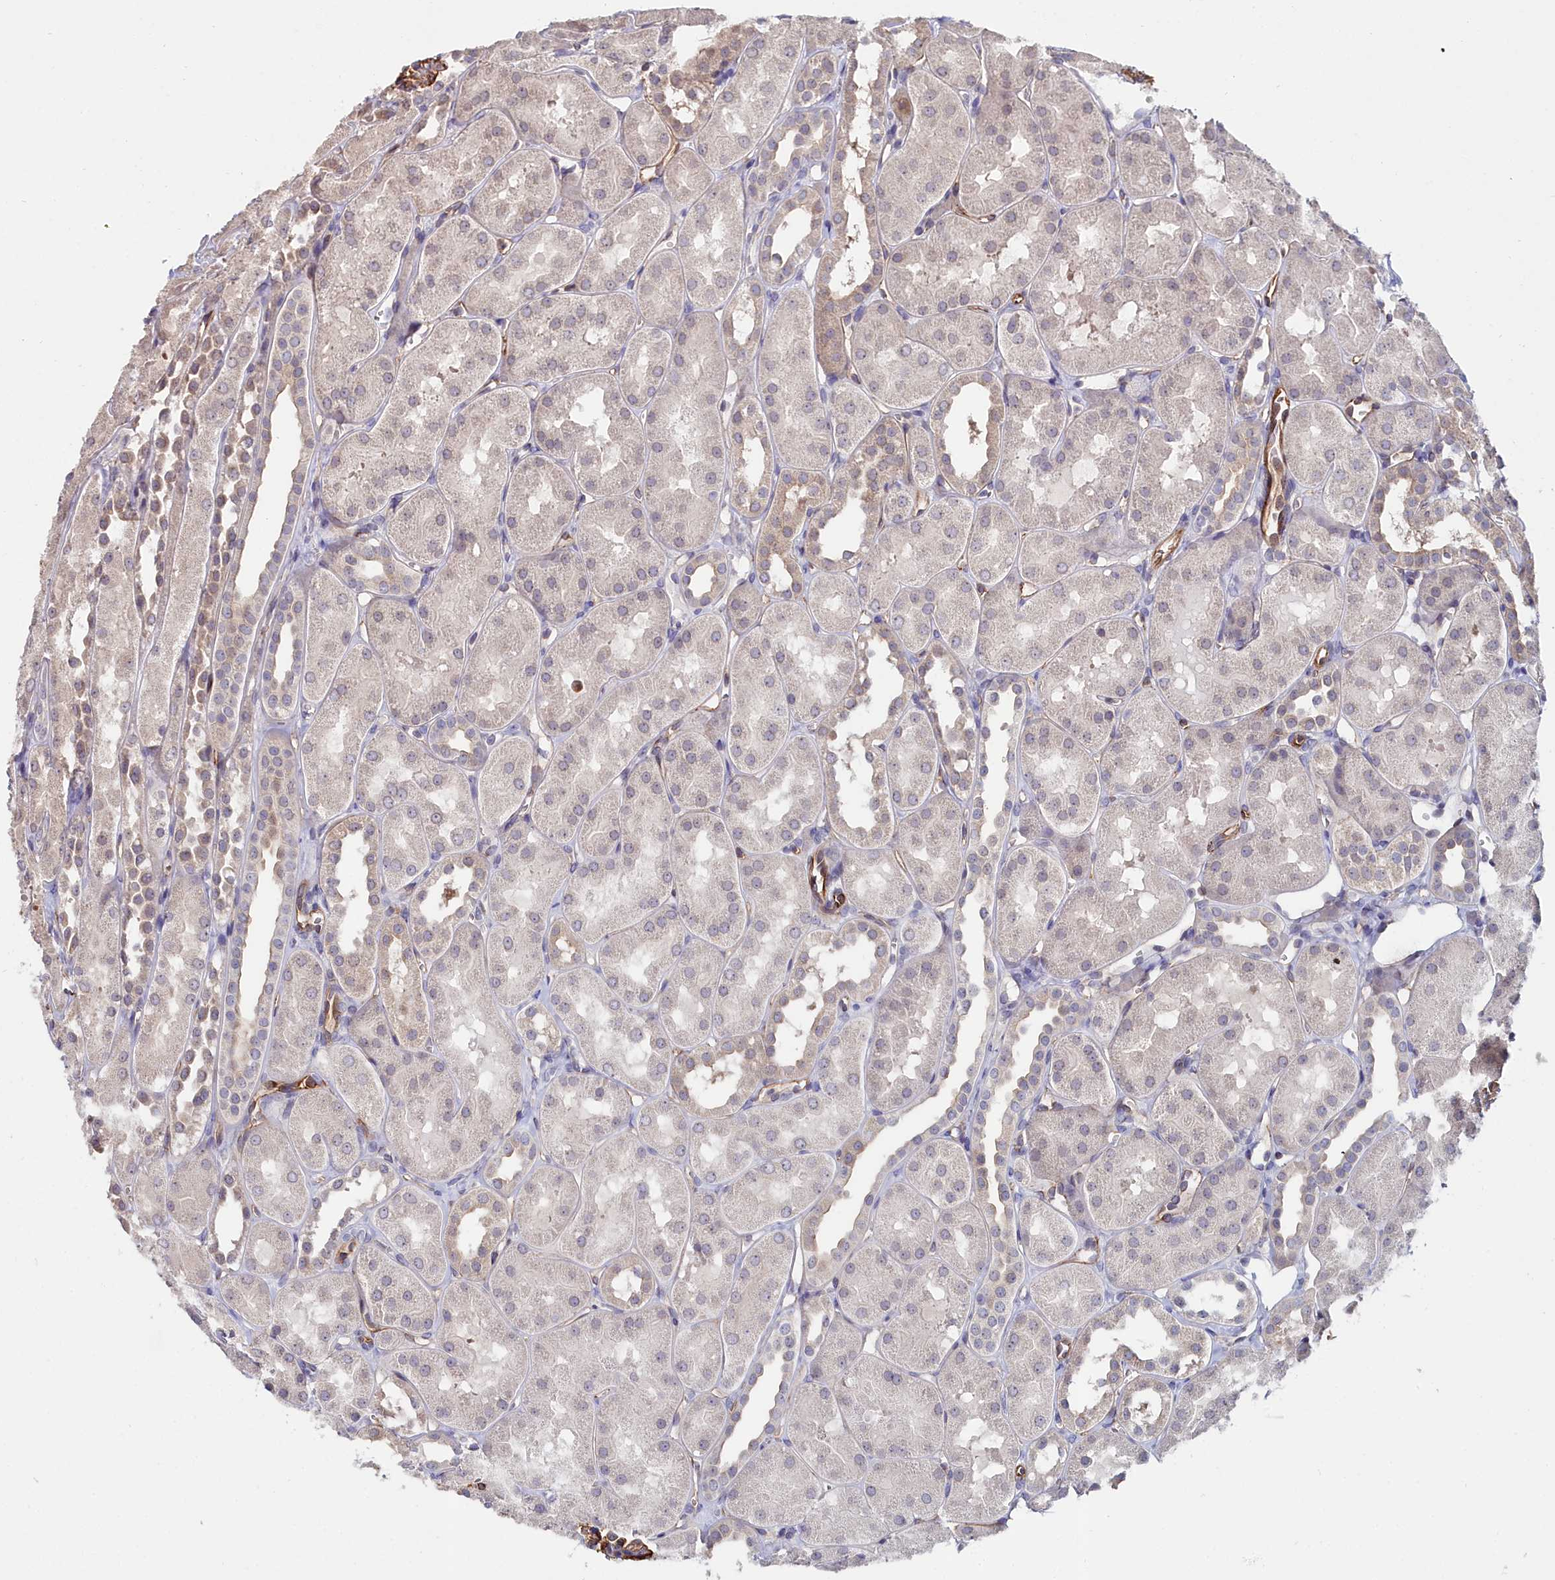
{"staining": {"intensity": "strong", "quantity": ">75%", "location": "cytoplasmic/membranous"}, "tissue": "kidney", "cell_type": "Cells in glomeruli", "image_type": "normal", "snomed": [{"axis": "morphology", "description": "Normal tissue, NOS"}, {"axis": "topography", "description": "Kidney"}, {"axis": "topography", "description": "Urinary bladder"}], "caption": "Brown immunohistochemical staining in unremarkable kidney shows strong cytoplasmic/membranous expression in about >75% of cells in glomeruli. (DAB (3,3'-diaminobenzidine) IHC with brightfield microscopy, high magnification).", "gene": "C4orf19", "patient": {"sex": "male", "age": 16}}